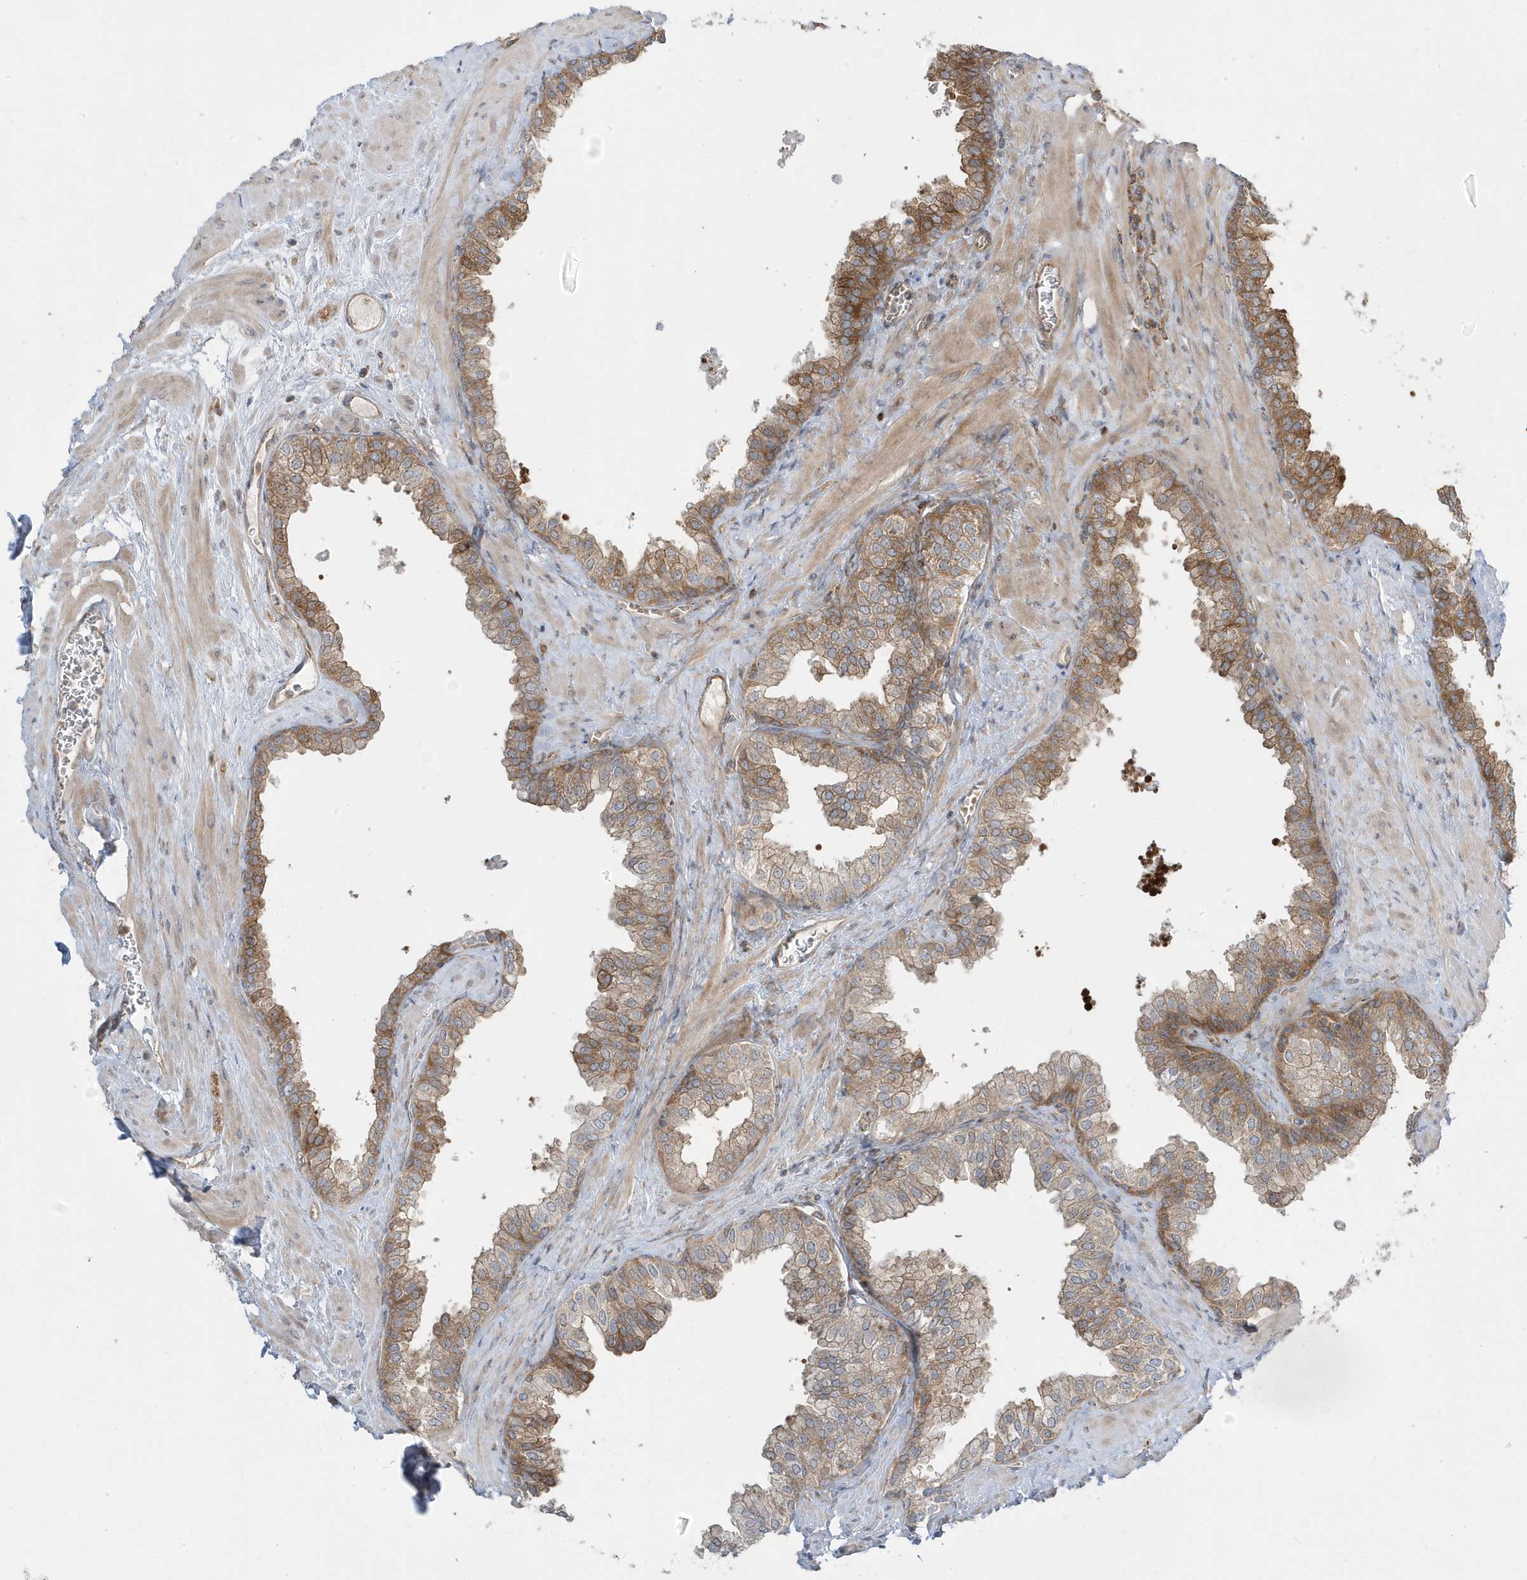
{"staining": {"intensity": "moderate", "quantity": ">75%", "location": "cytoplasmic/membranous"}, "tissue": "prostate", "cell_type": "Glandular cells", "image_type": "normal", "snomed": [{"axis": "morphology", "description": "Normal tissue, NOS"}, {"axis": "morphology", "description": "Urothelial carcinoma, Low grade"}, {"axis": "topography", "description": "Urinary bladder"}, {"axis": "topography", "description": "Prostate"}], "caption": "Immunohistochemistry (DAB (3,3'-diaminobenzidine)) staining of benign prostate shows moderate cytoplasmic/membranous protein expression in about >75% of glandular cells. (brown staining indicates protein expression, while blue staining denotes nuclei).", "gene": "STAM", "patient": {"sex": "male", "age": 60}}